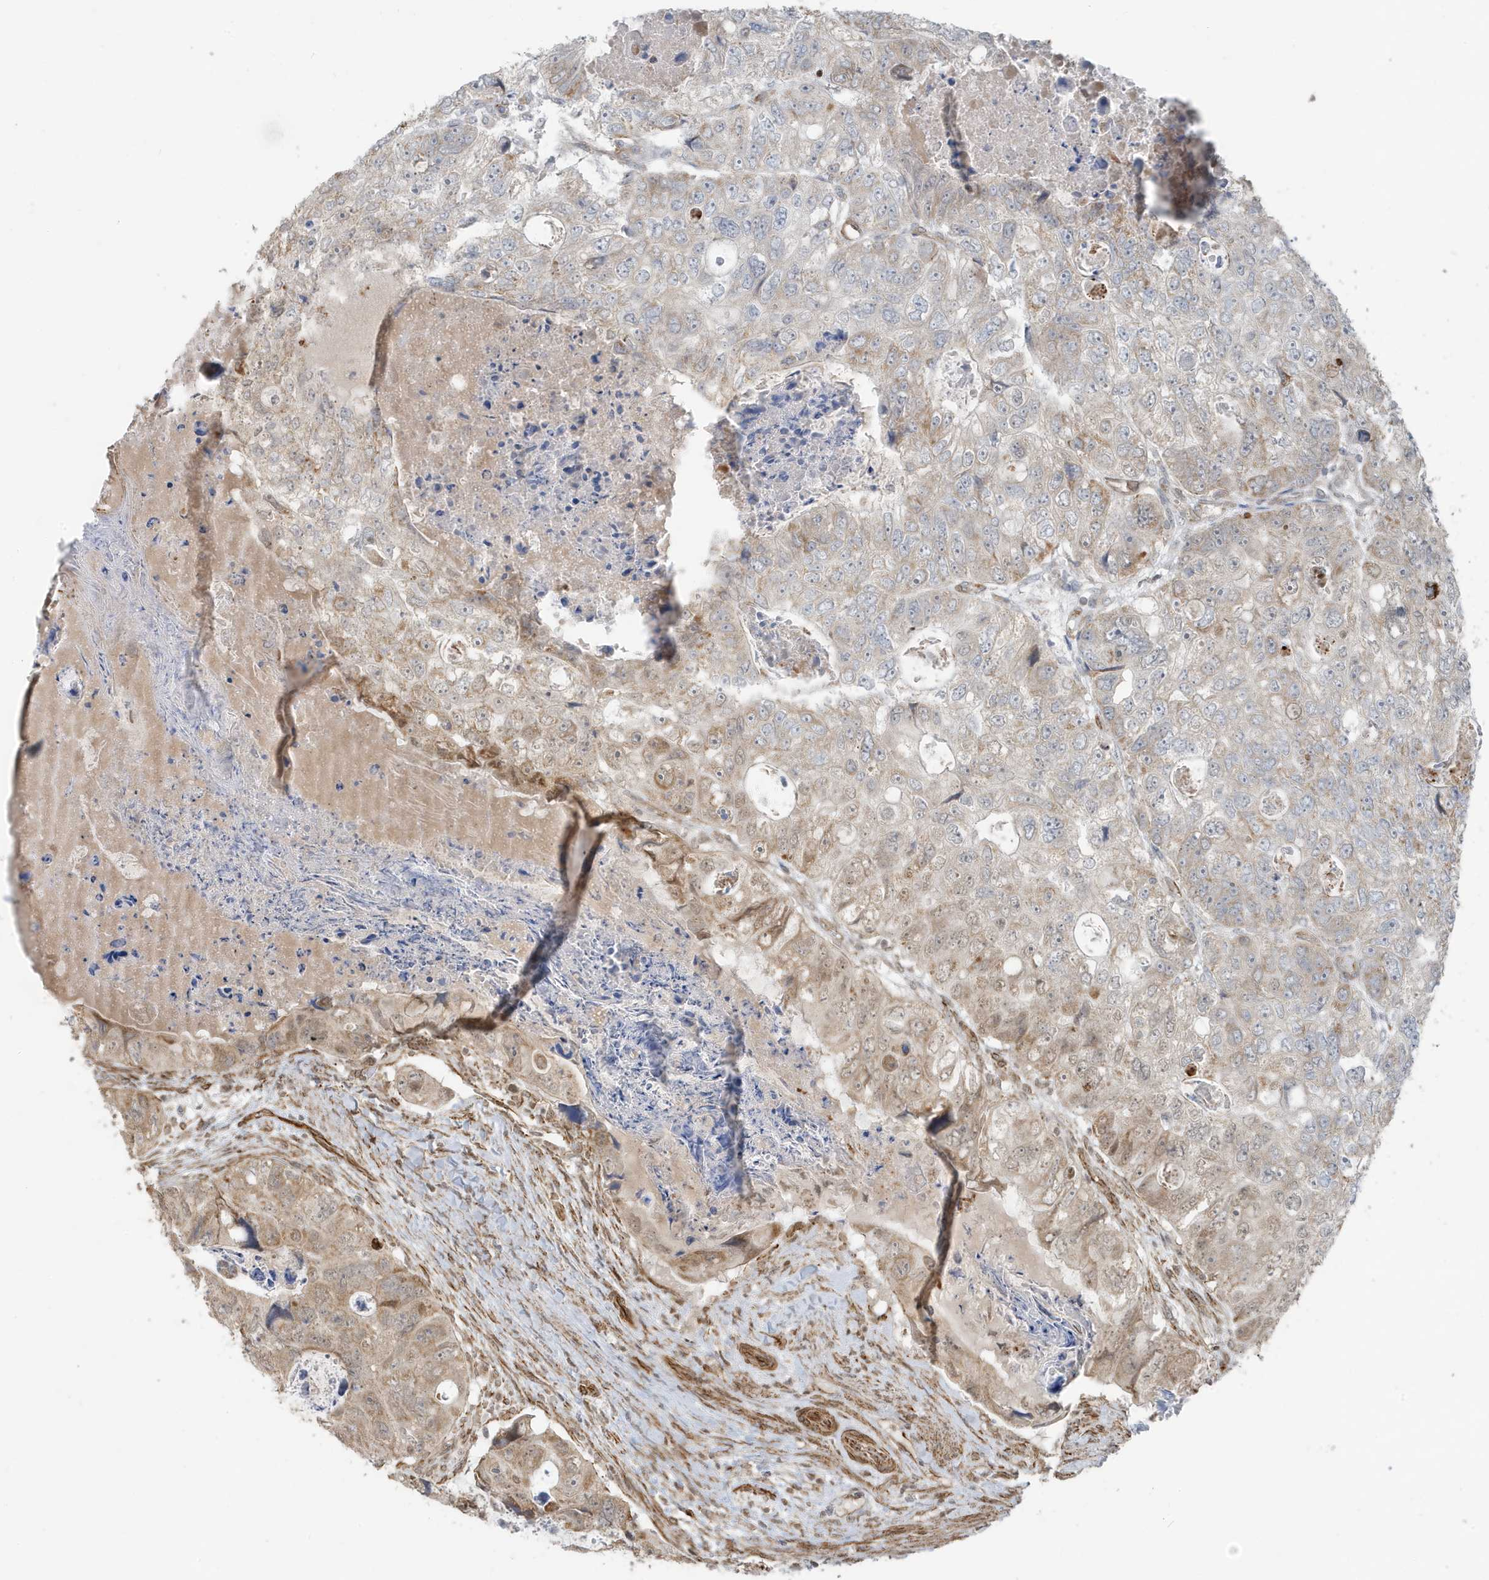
{"staining": {"intensity": "weak", "quantity": "25%-75%", "location": "cytoplasmic/membranous"}, "tissue": "colorectal cancer", "cell_type": "Tumor cells", "image_type": "cancer", "snomed": [{"axis": "morphology", "description": "Adenocarcinoma, NOS"}, {"axis": "topography", "description": "Rectum"}], "caption": "Protein staining of colorectal cancer tissue reveals weak cytoplasmic/membranous positivity in about 25%-75% of tumor cells. The protein is shown in brown color, while the nuclei are stained blue.", "gene": "CHCHD4", "patient": {"sex": "male", "age": 59}}